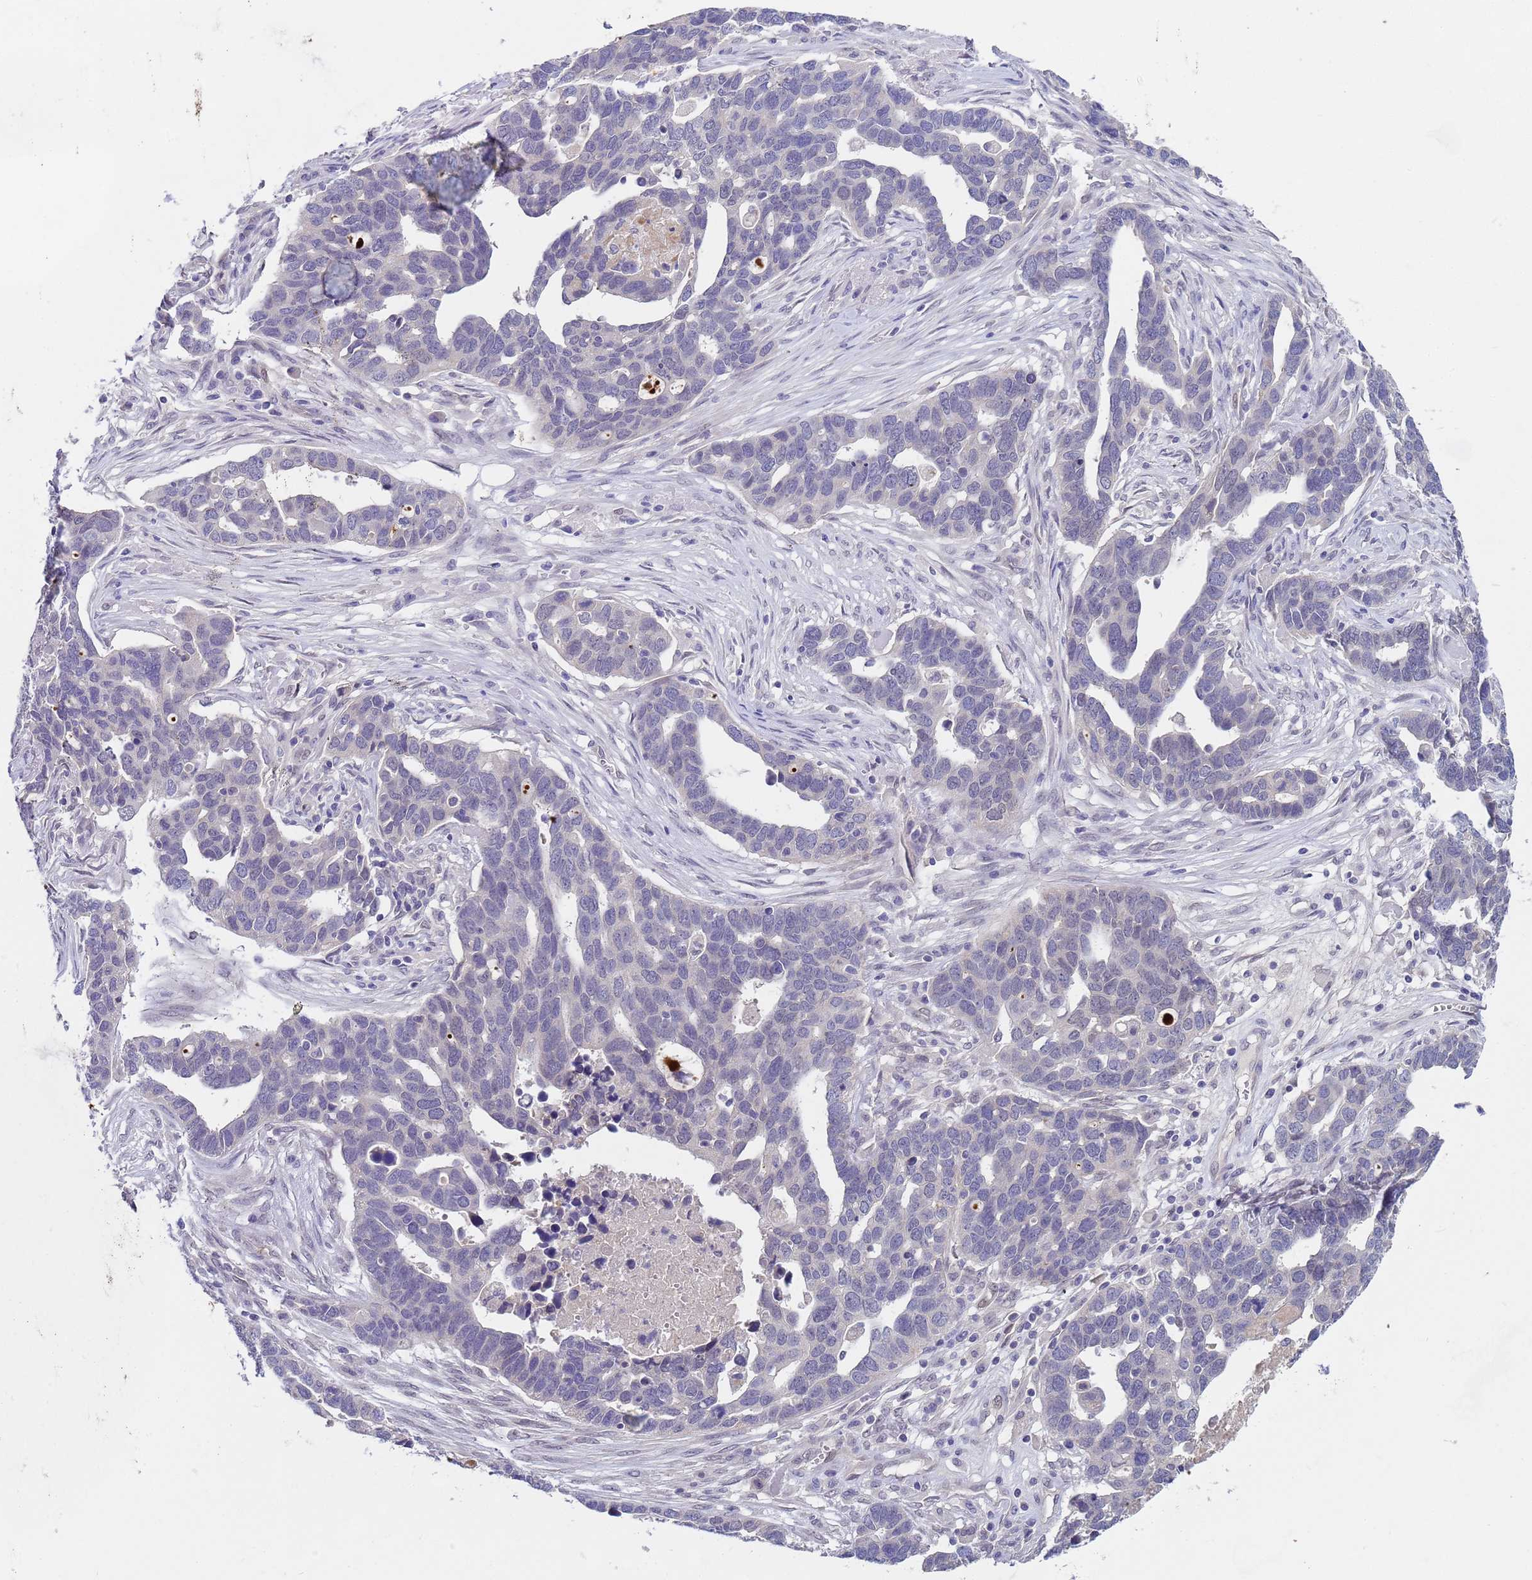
{"staining": {"intensity": "negative", "quantity": "none", "location": "none"}, "tissue": "ovarian cancer", "cell_type": "Tumor cells", "image_type": "cancer", "snomed": [{"axis": "morphology", "description": "Cystadenocarcinoma, serous, NOS"}, {"axis": "topography", "description": "Ovary"}], "caption": "A high-resolution image shows IHC staining of ovarian cancer (serous cystadenocarcinoma), which demonstrates no significant staining in tumor cells.", "gene": "TRMT10A", "patient": {"sex": "female", "age": 54}}